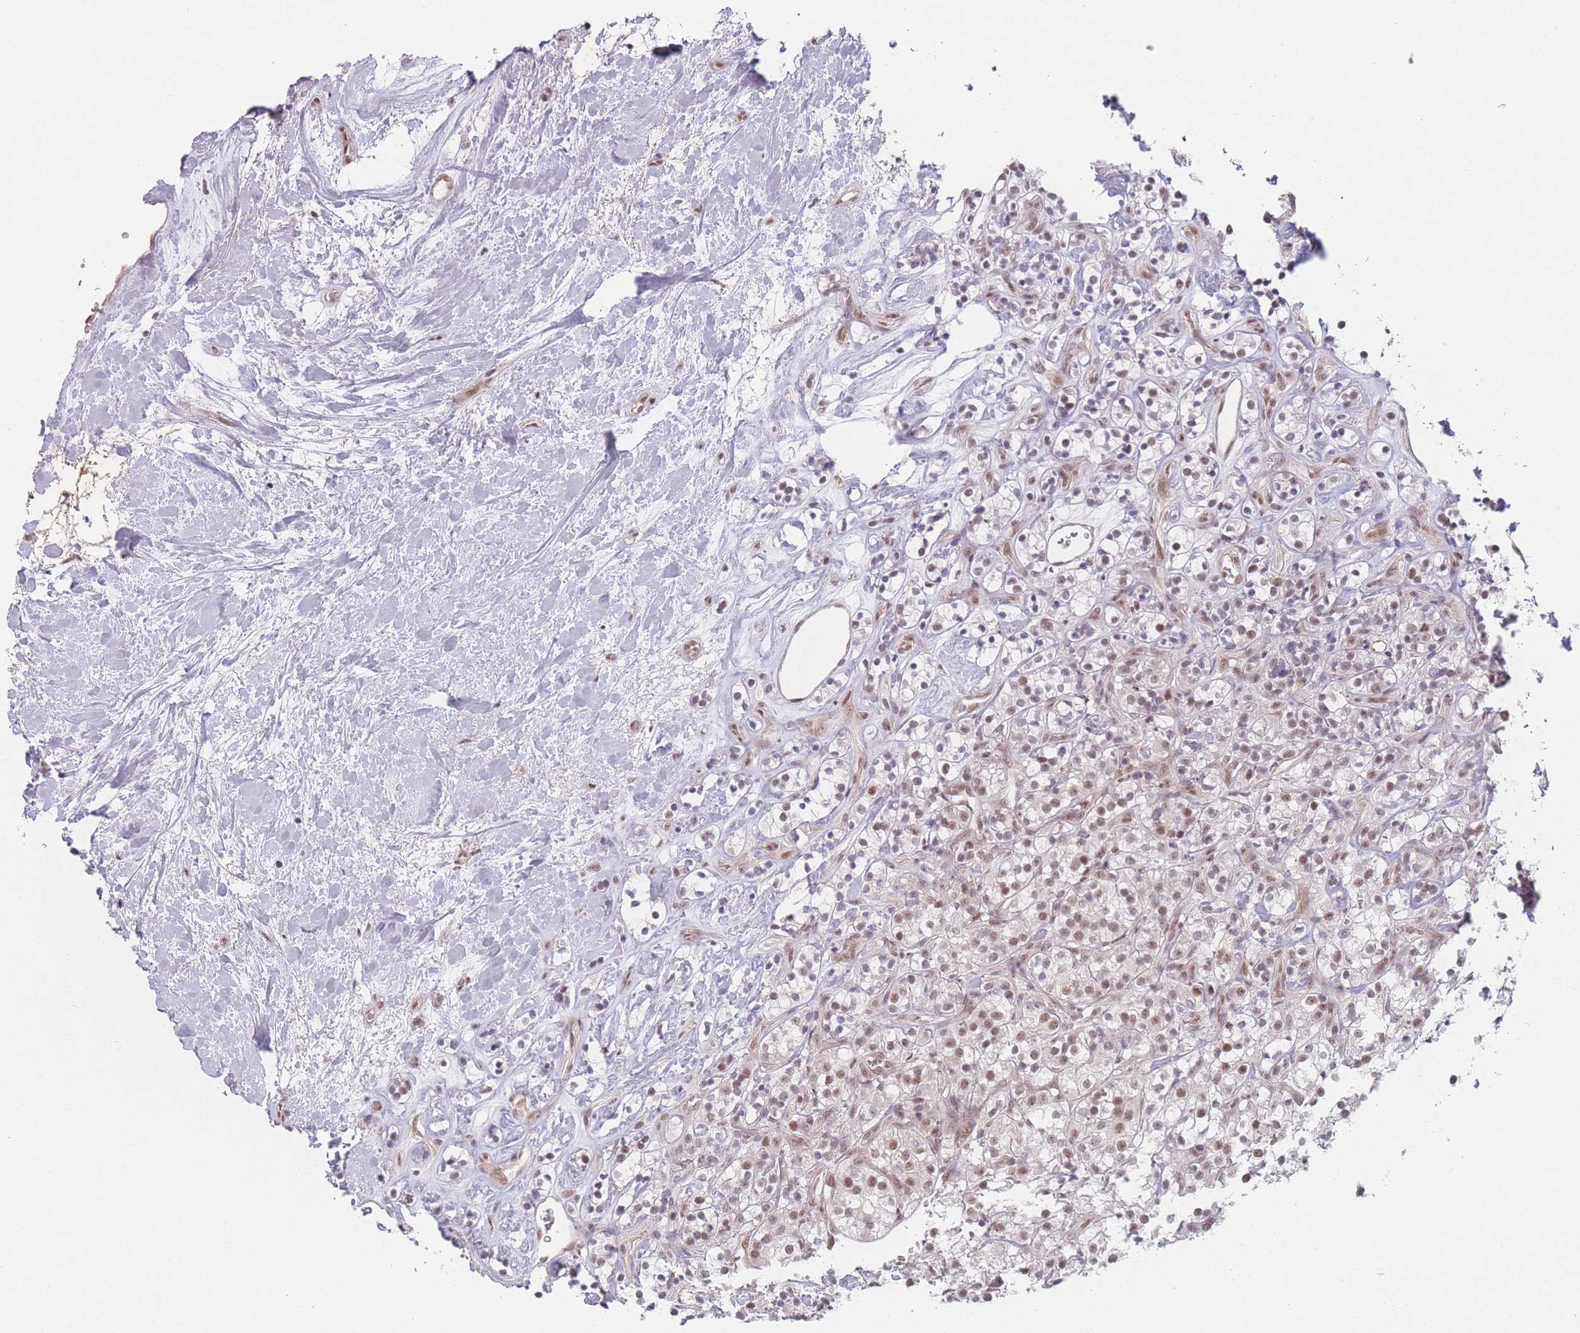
{"staining": {"intensity": "moderate", "quantity": "25%-75%", "location": "nuclear"}, "tissue": "renal cancer", "cell_type": "Tumor cells", "image_type": "cancer", "snomed": [{"axis": "morphology", "description": "Adenocarcinoma, NOS"}, {"axis": "topography", "description": "Kidney"}], "caption": "There is medium levels of moderate nuclear expression in tumor cells of renal adenocarcinoma, as demonstrated by immunohistochemical staining (brown color).", "gene": "ZC3H14", "patient": {"sex": "male", "age": 77}}